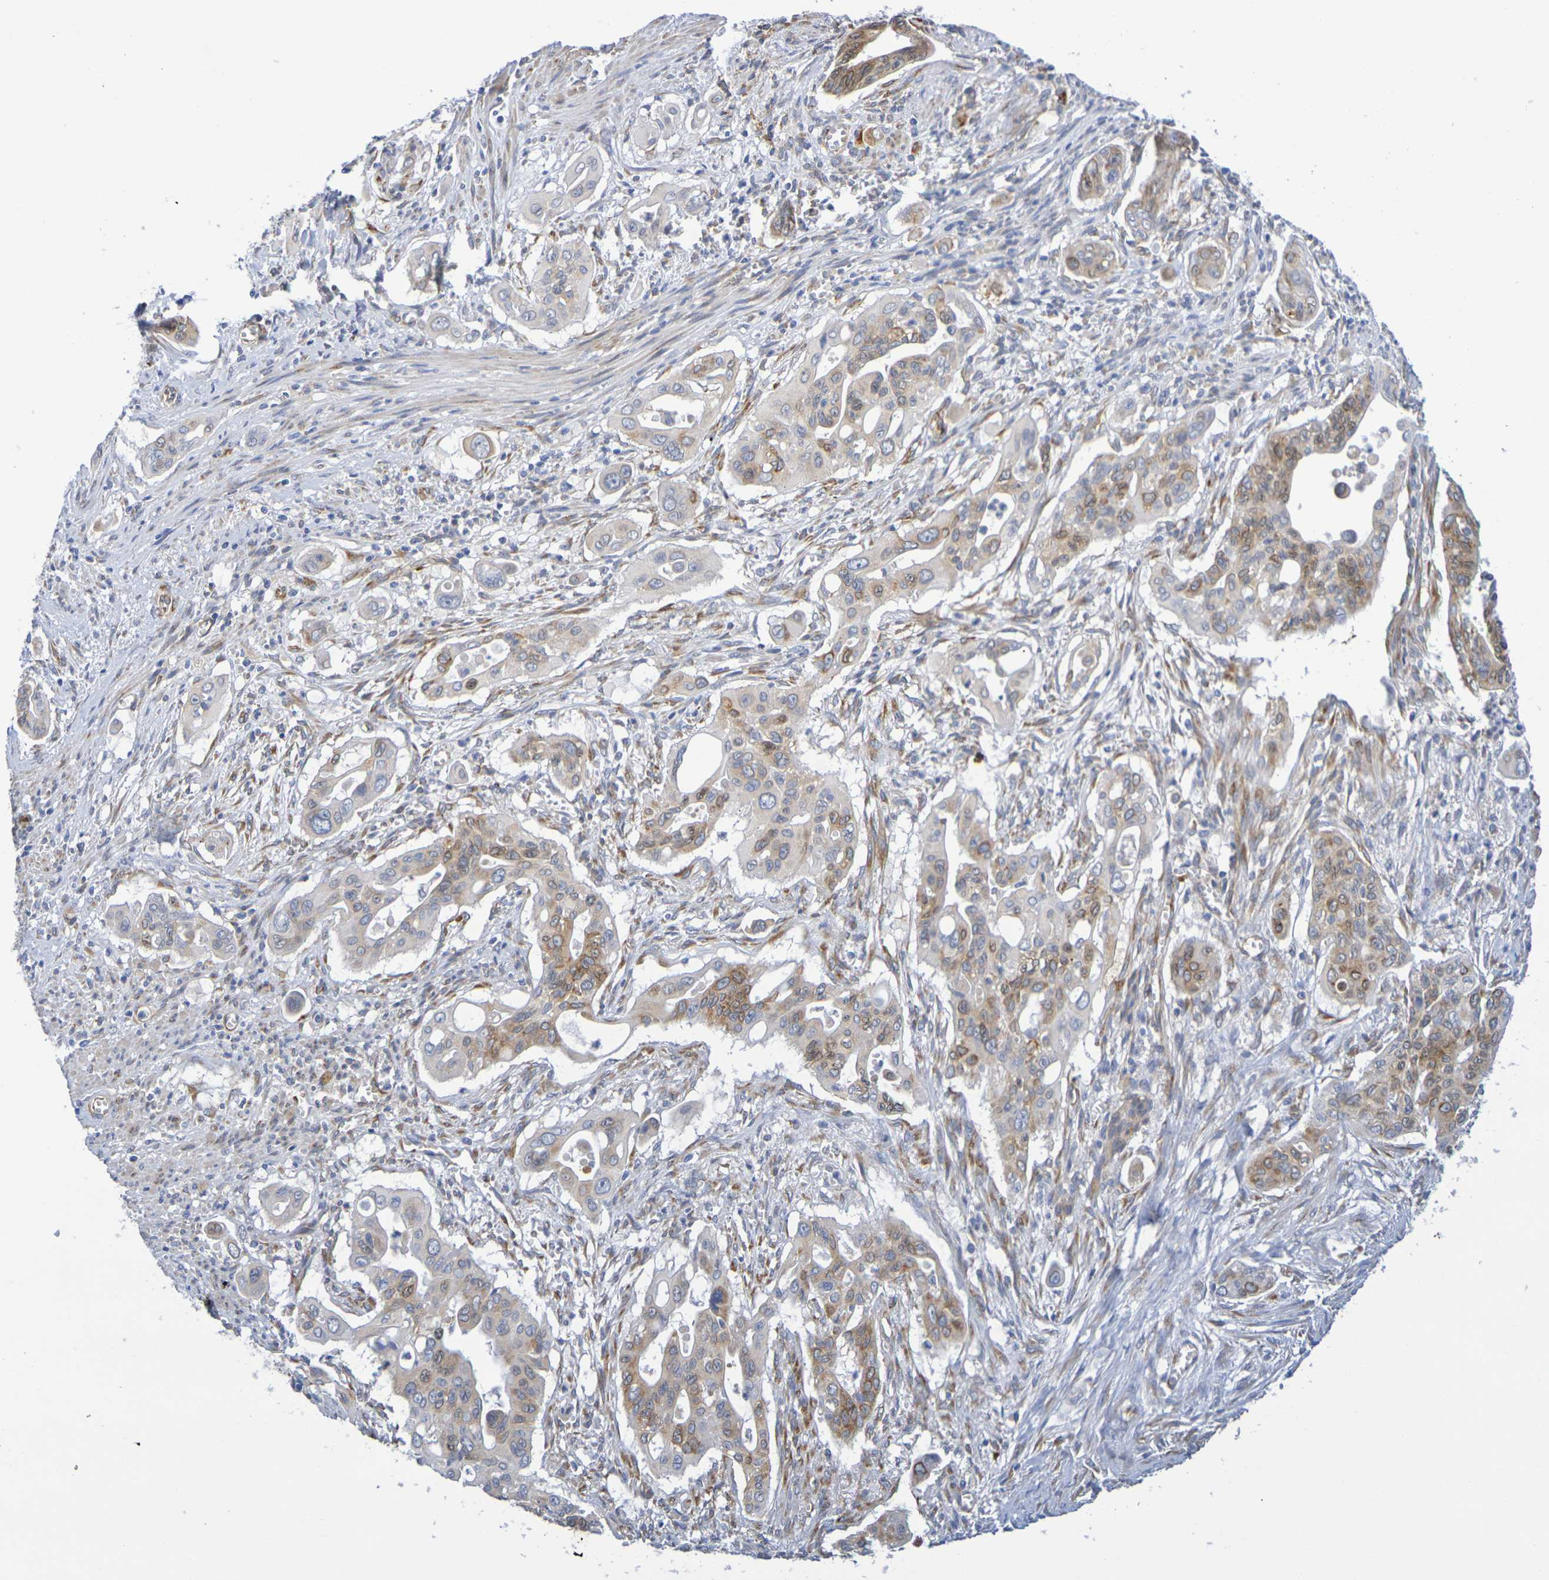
{"staining": {"intensity": "moderate", "quantity": "25%-75%", "location": "cytoplasmic/membranous"}, "tissue": "pancreatic cancer", "cell_type": "Tumor cells", "image_type": "cancer", "snomed": [{"axis": "morphology", "description": "Adenocarcinoma, NOS"}, {"axis": "topography", "description": "Pancreas"}], "caption": "There is medium levels of moderate cytoplasmic/membranous positivity in tumor cells of pancreatic adenocarcinoma, as demonstrated by immunohistochemical staining (brown color).", "gene": "TMCC3", "patient": {"sex": "male", "age": 77}}